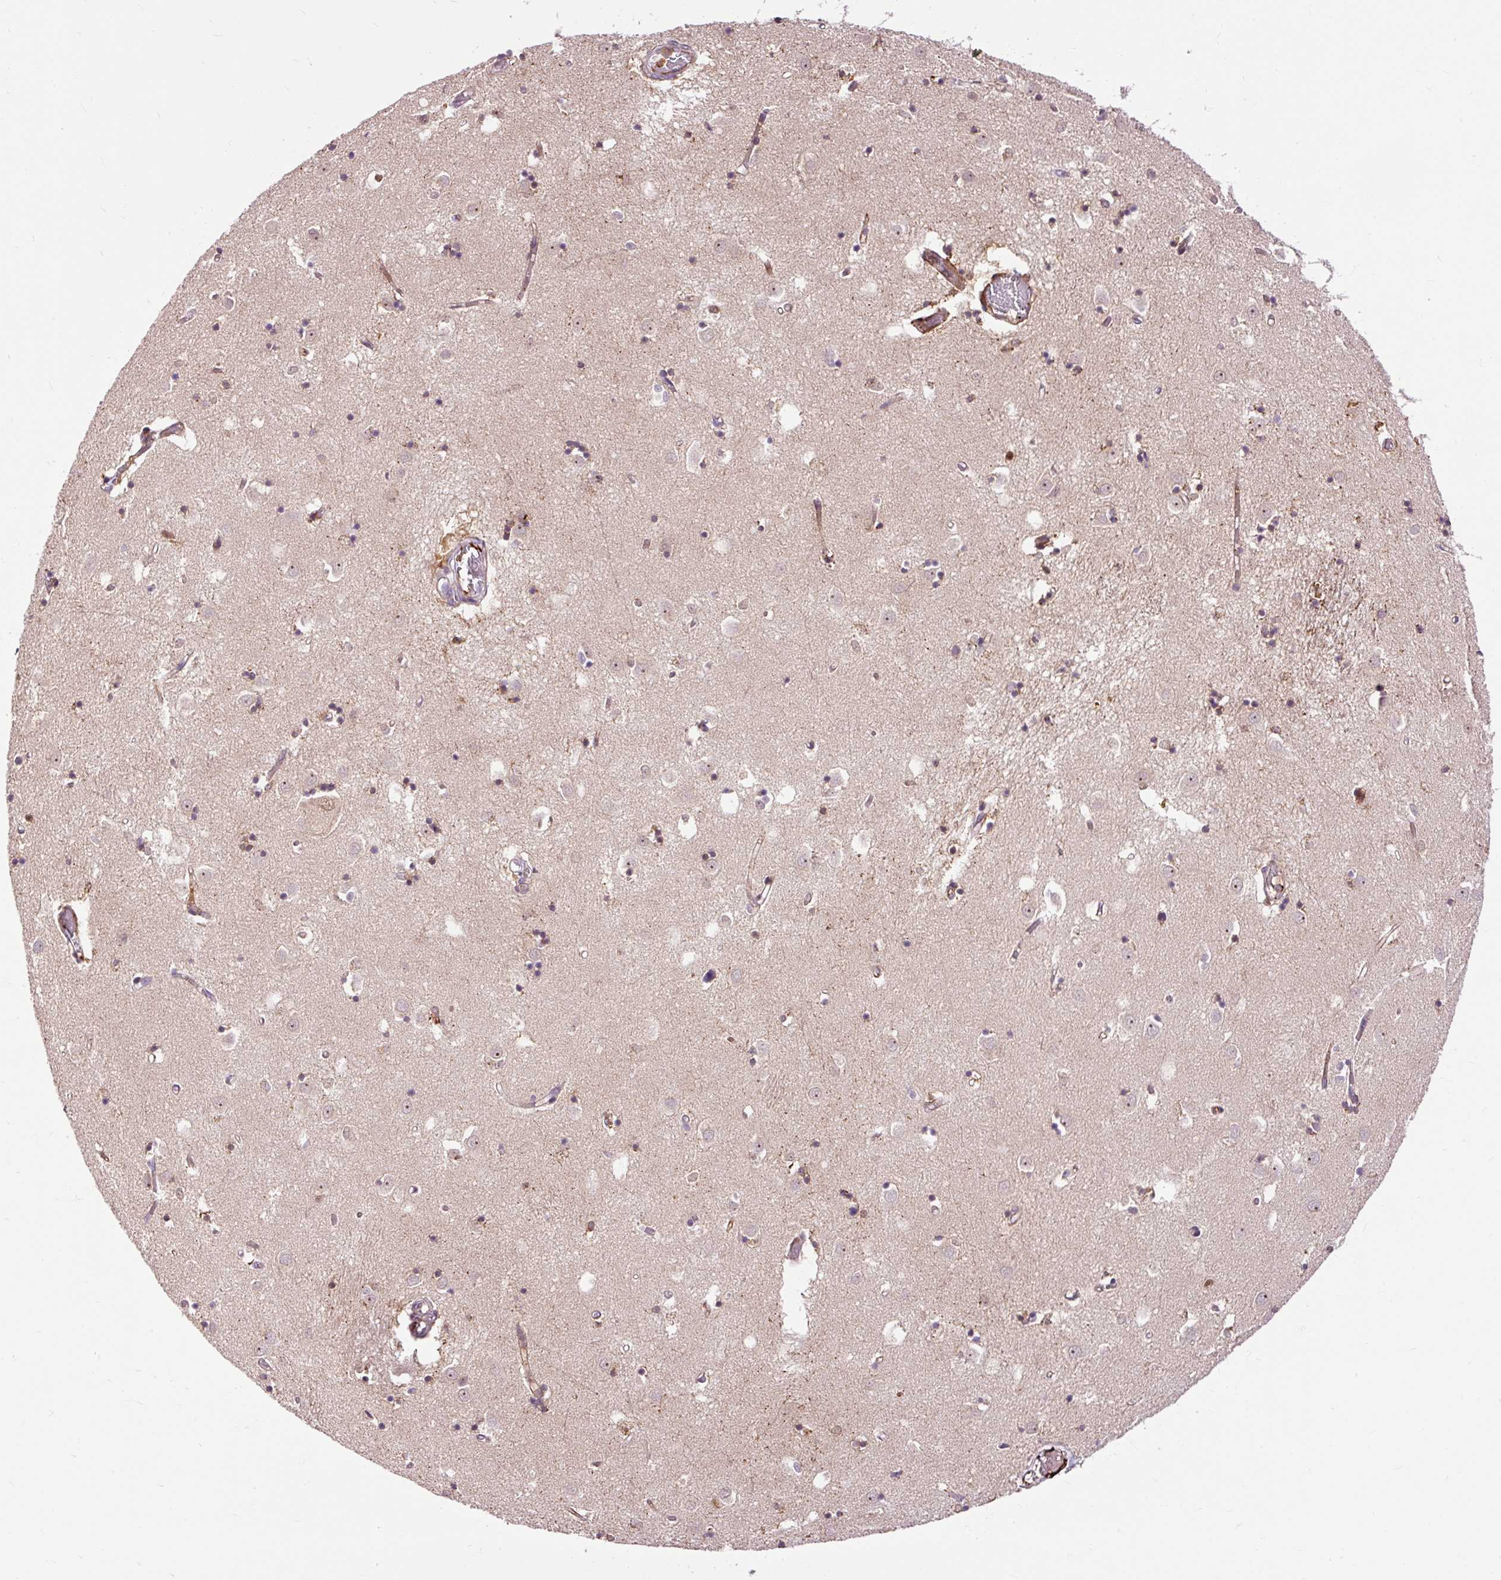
{"staining": {"intensity": "moderate", "quantity": "25%-75%", "location": "cytoplasmic/membranous"}, "tissue": "caudate", "cell_type": "Glial cells", "image_type": "normal", "snomed": [{"axis": "morphology", "description": "Normal tissue, NOS"}, {"axis": "topography", "description": "Lateral ventricle wall"}], "caption": "About 25%-75% of glial cells in normal human caudate demonstrate moderate cytoplasmic/membranous protein staining as visualized by brown immunohistochemical staining.", "gene": "CEBPZ", "patient": {"sex": "male", "age": 70}}